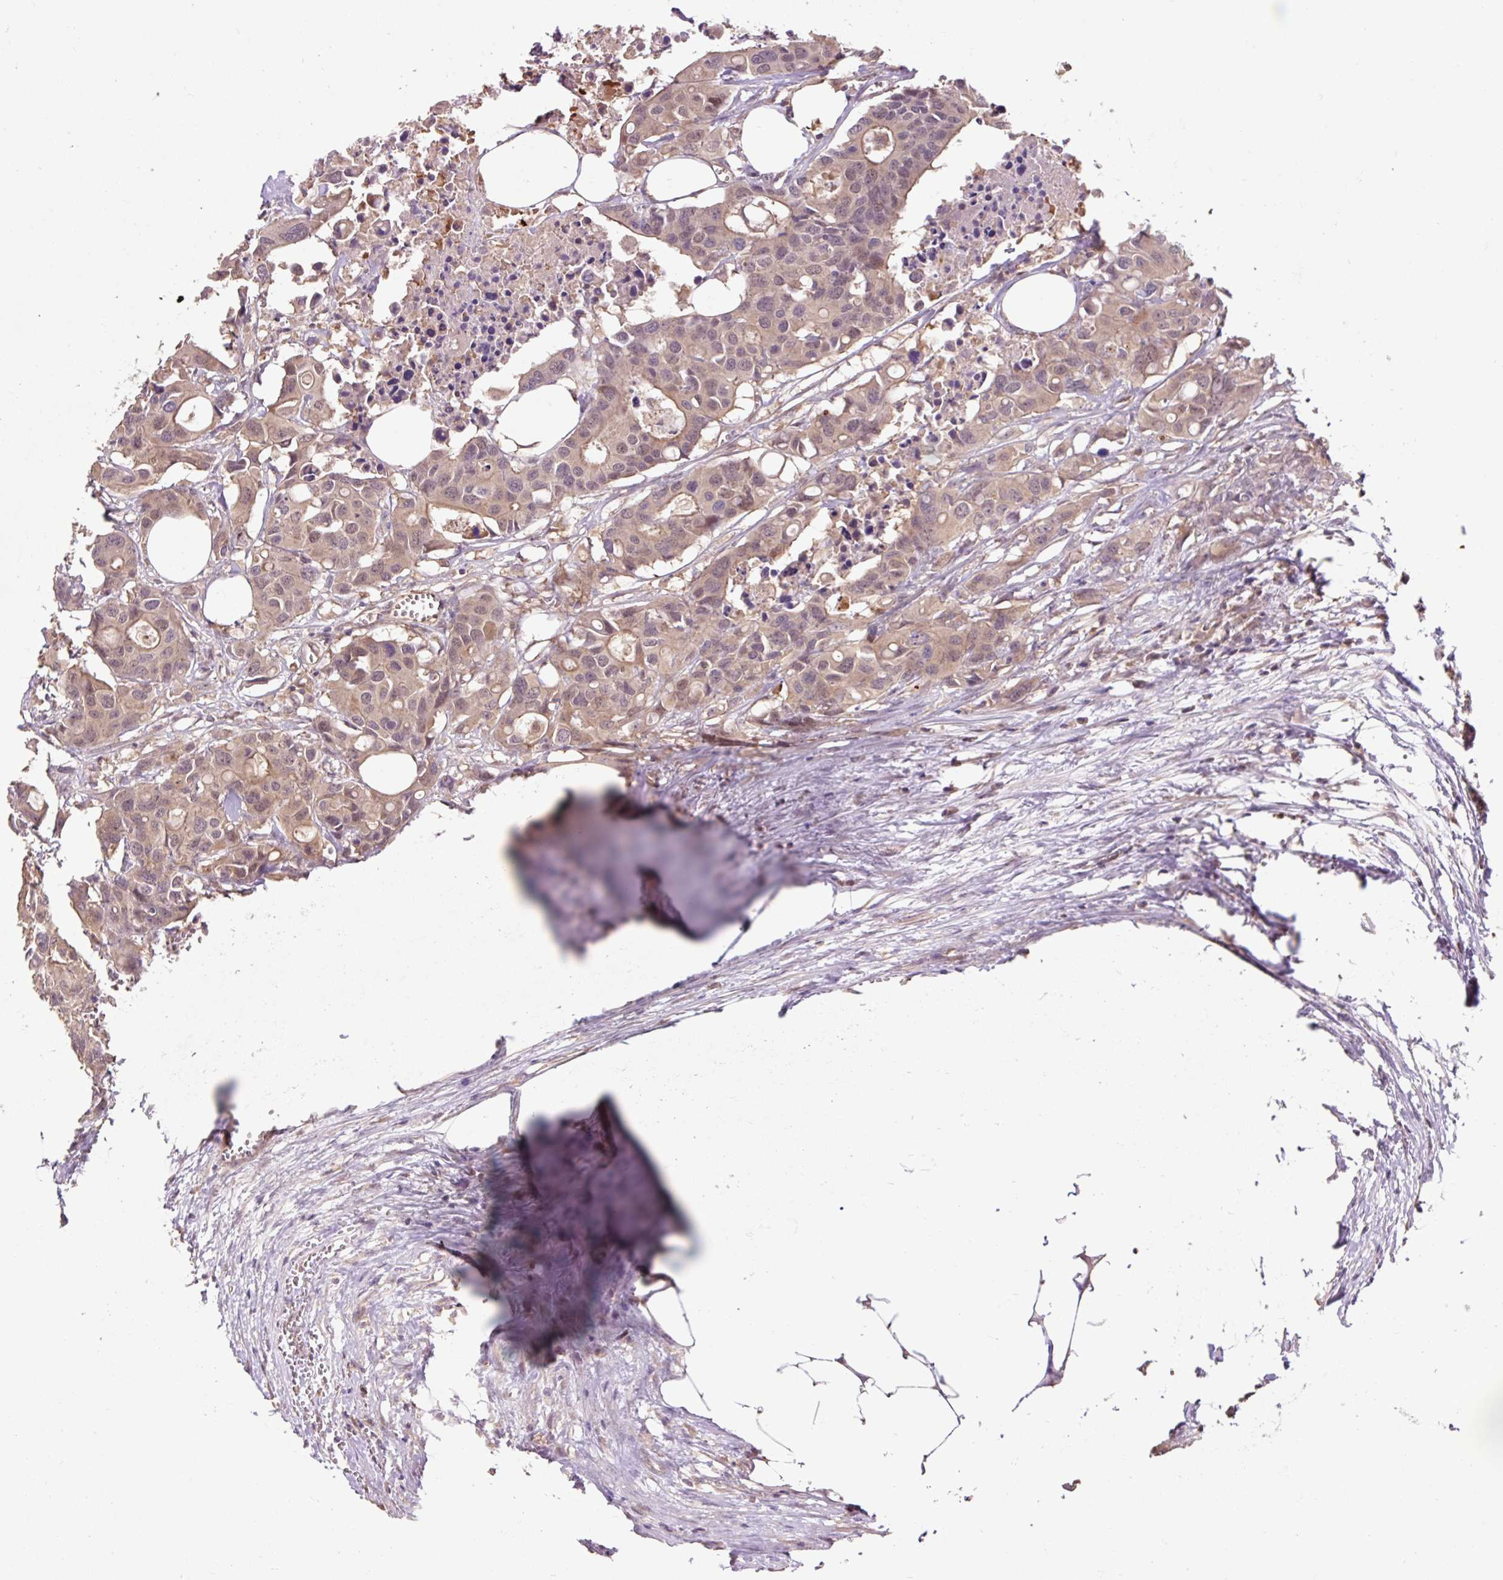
{"staining": {"intensity": "weak", "quantity": ">75%", "location": "cytoplasmic/membranous,nuclear"}, "tissue": "colorectal cancer", "cell_type": "Tumor cells", "image_type": "cancer", "snomed": [{"axis": "morphology", "description": "Adenocarcinoma, NOS"}, {"axis": "topography", "description": "Colon"}], "caption": "Colorectal cancer stained with a protein marker displays weak staining in tumor cells.", "gene": "MMS19", "patient": {"sex": "male", "age": 77}}